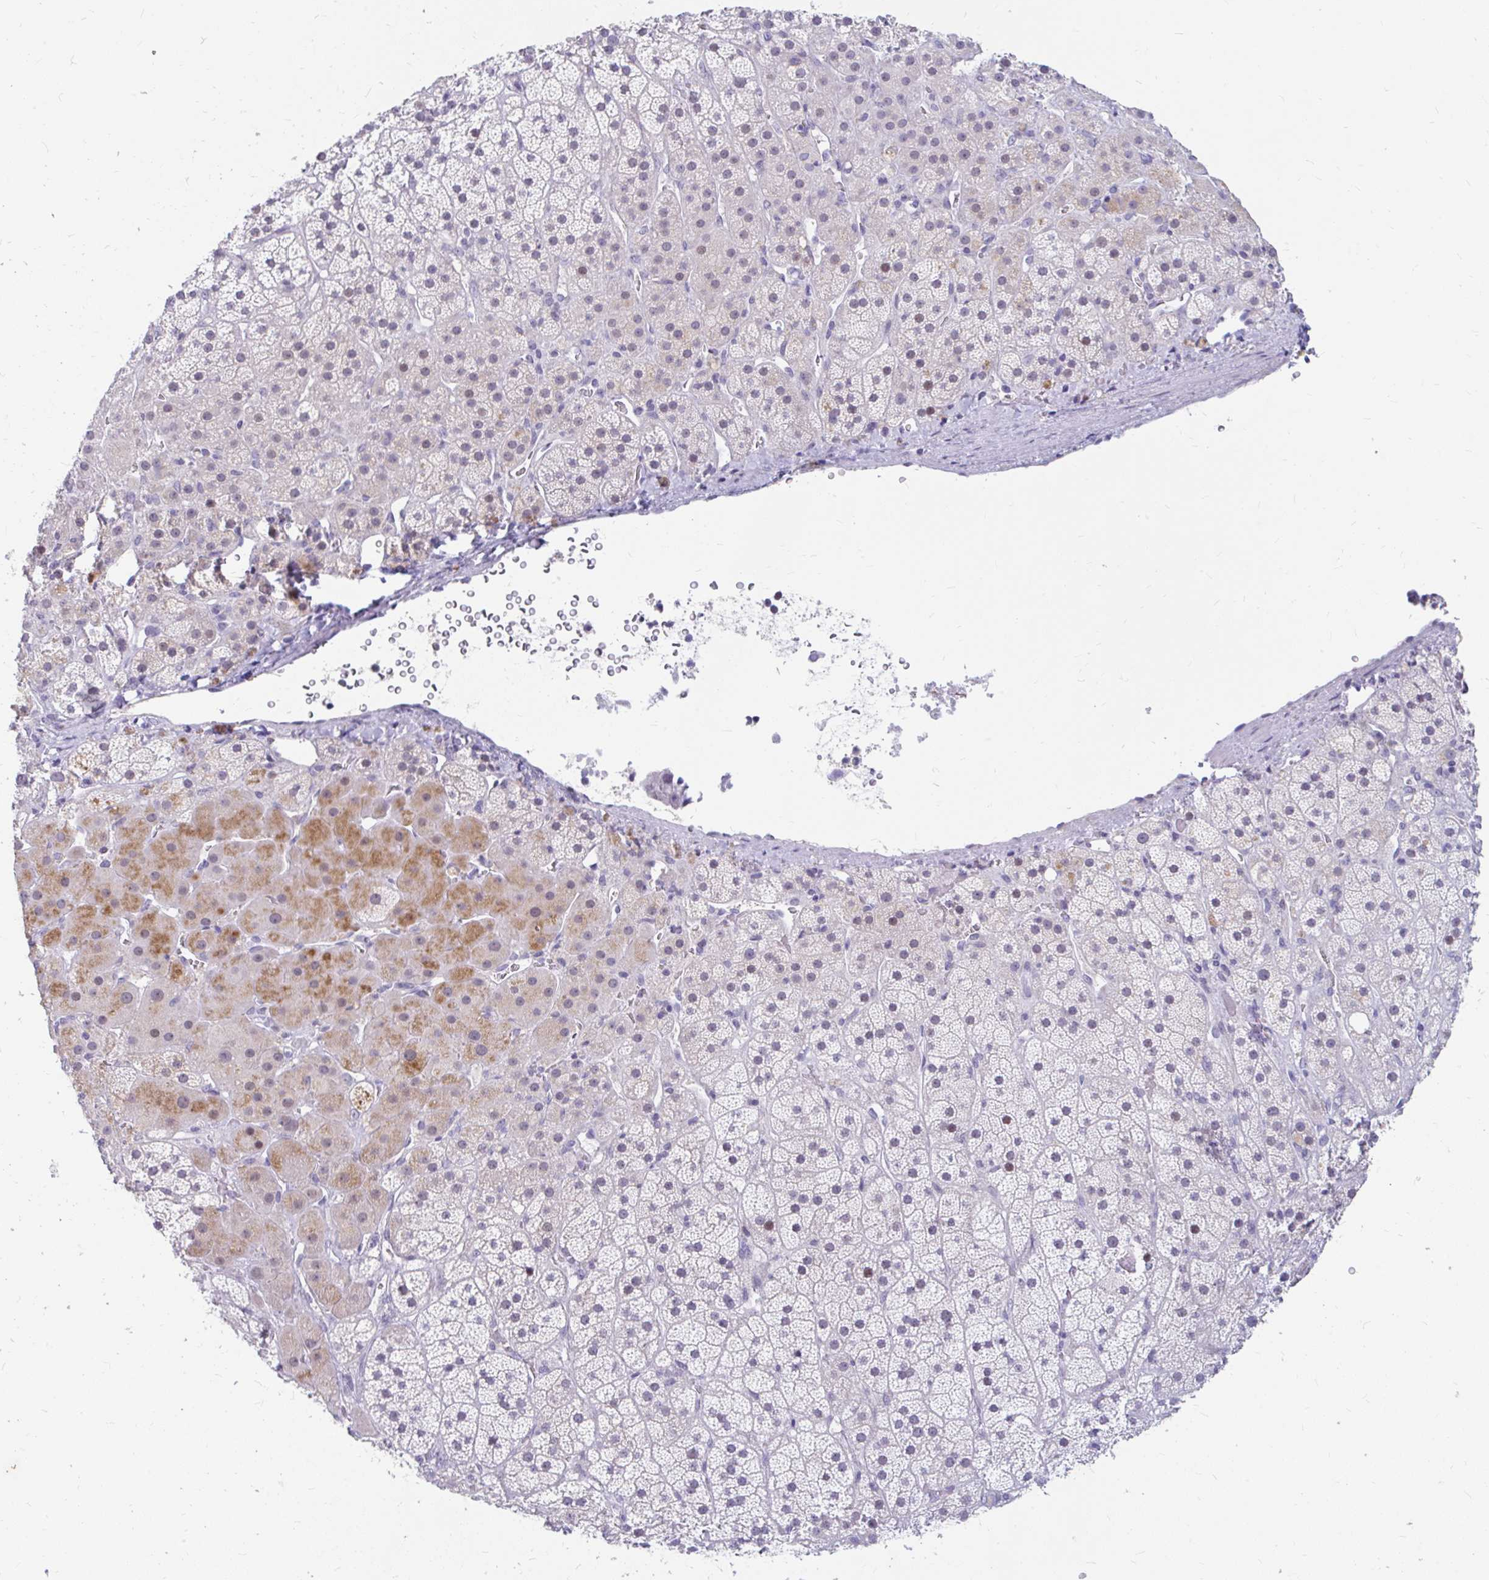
{"staining": {"intensity": "moderate", "quantity": "<25%", "location": "cytoplasmic/membranous,nuclear"}, "tissue": "adrenal gland", "cell_type": "Glandular cells", "image_type": "normal", "snomed": [{"axis": "morphology", "description": "Normal tissue, NOS"}, {"axis": "topography", "description": "Adrenal gland"}], "caption": "Brown immunohistochemical staining in normal adrenal gland reveals moderate cytoplasmic/membranous,nuclear staining in approximately <25% of glandular cells.", "gene": "RGS16", "patient": {"sex": "male", "age": 57}}